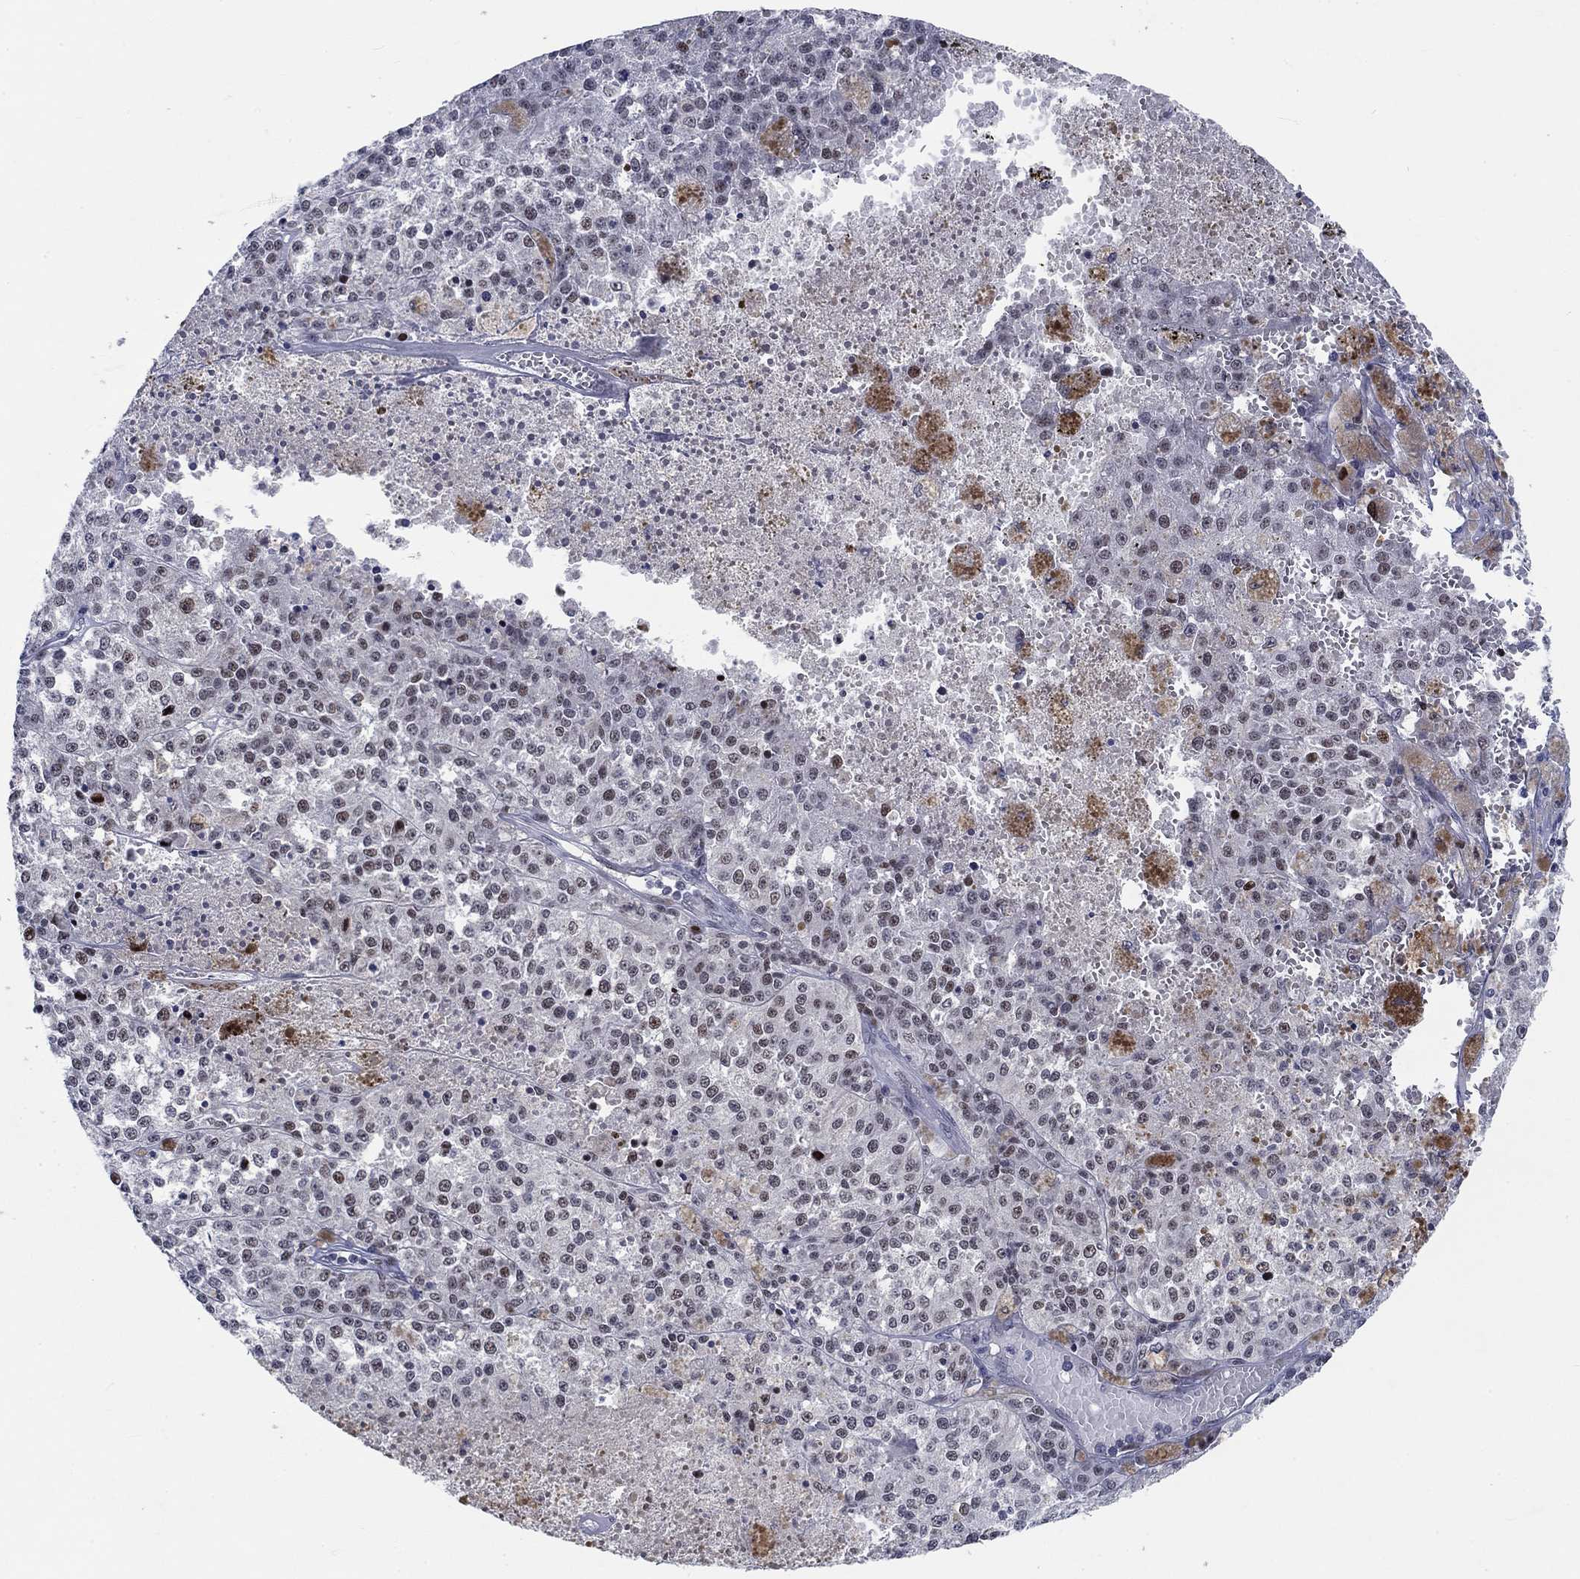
{"staining": {"intensity": "negative", "quantity": "none", "location": "none"}, "tissue": "melanoma", "cell_type": "Tumor cells", "image_type": "cancer", "snomed": [{"axis": "morphology", "description": "Malignant melanoma, Metastatic site"}, {"axis": "topography", "description": "Lymph node"}], "caption": "There is no significant expression in tumor cells of melanoma.", "gene": "NEU3", "patient": {"sex": "female", "age": 64}}